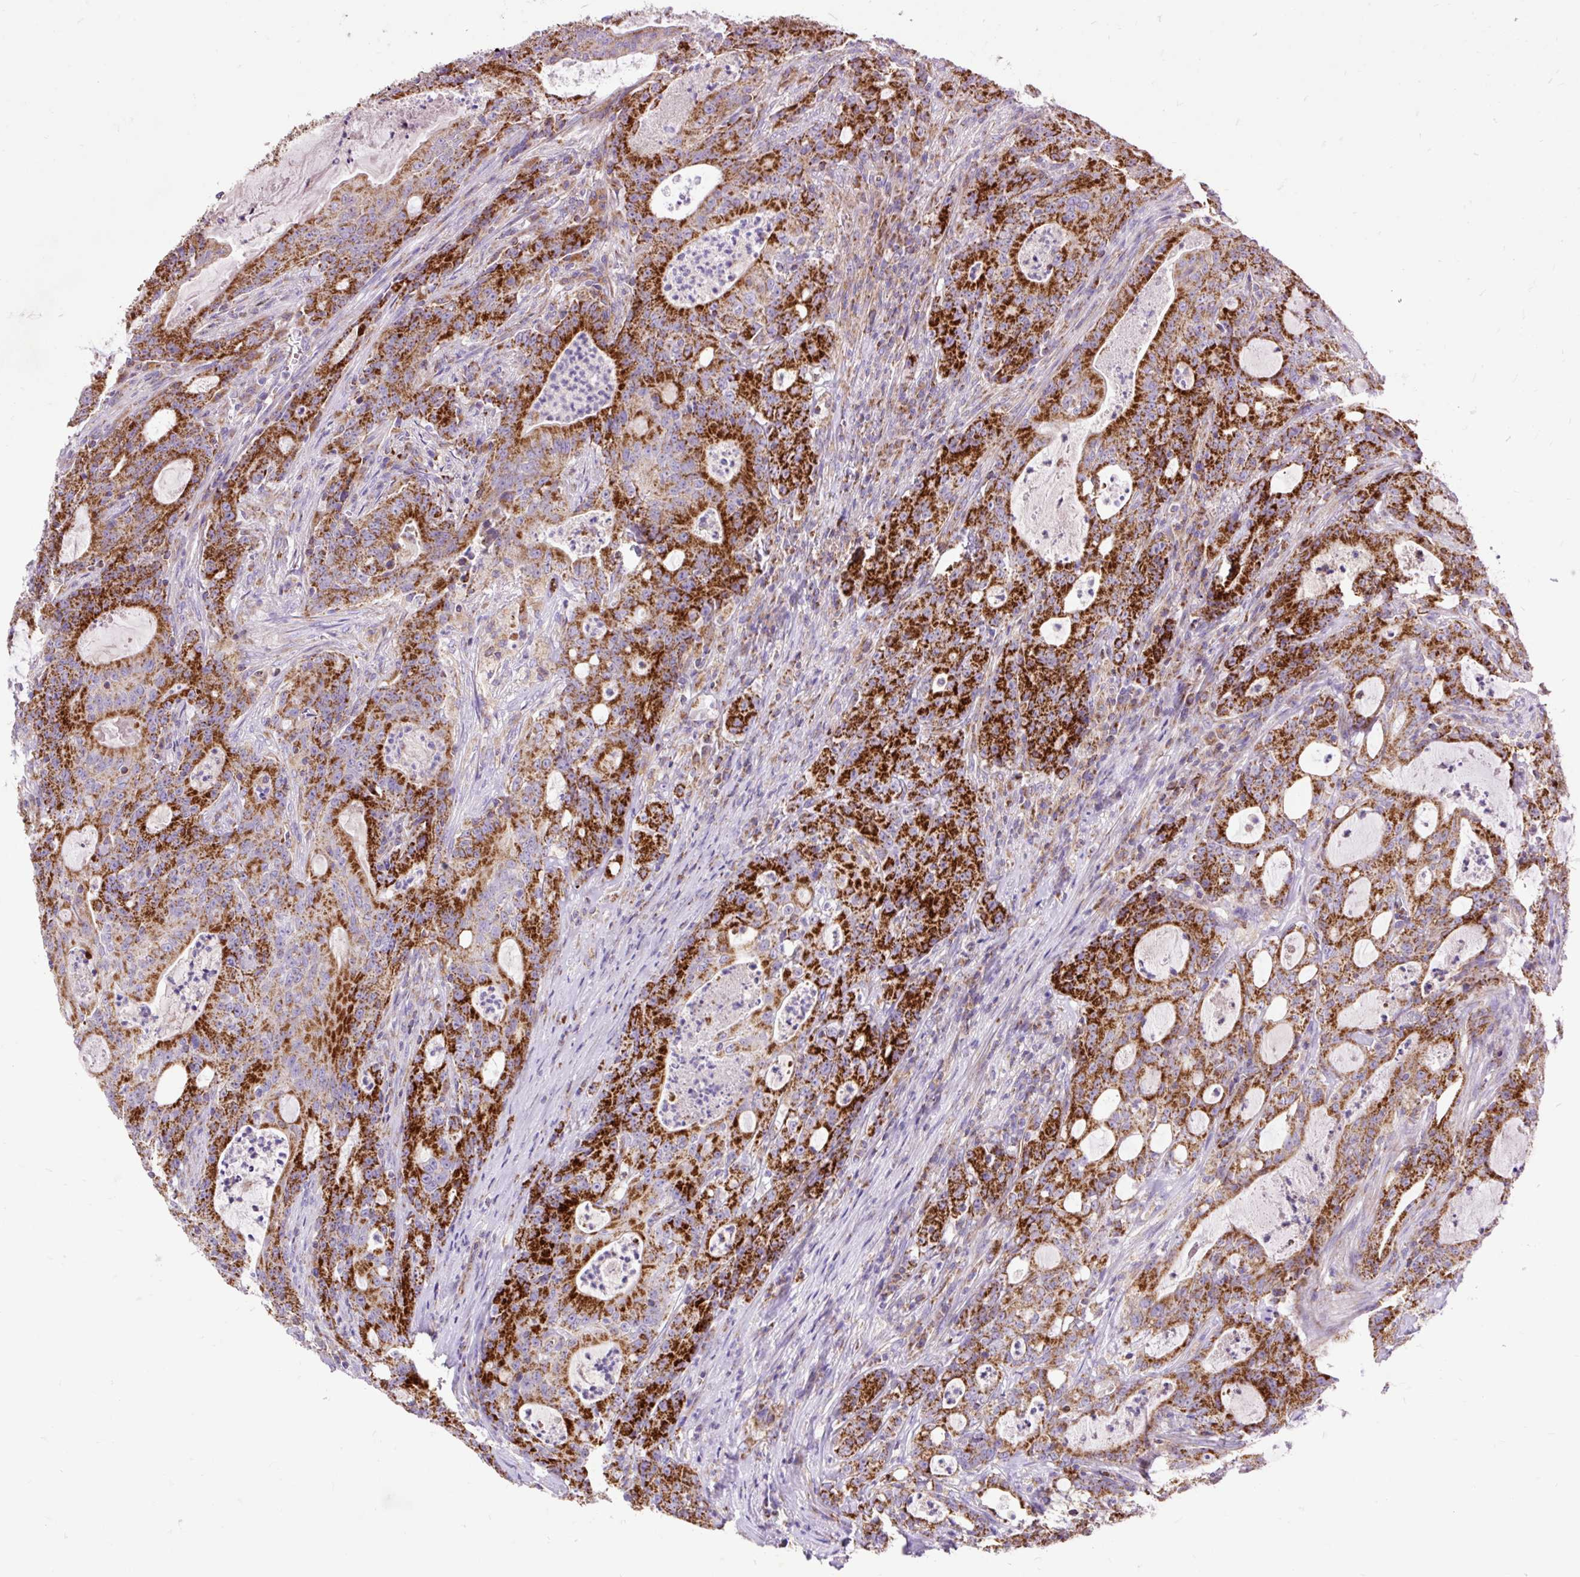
{"staining": {"intensity": "strong", "quantity": ">75%", "location": "cytoplasmic/membranous"}, "tissue": "colorectal cancer", "cell_type": "Tumor cells", "image_type": "cancer", "snomed": [{"axis": "morphology", "description": "Adenocarcinoma, NOS"}, {"axis": "topography", "description": "Colon"}], "caption": "The photomicrograph exhibits a brown stain indicating the presence of a protein in the cytoplasmic/membranous of tumor cells in colorectal cancer.", "gene": "TOMM40", "patient": {"sex": "male", "age": 83}}